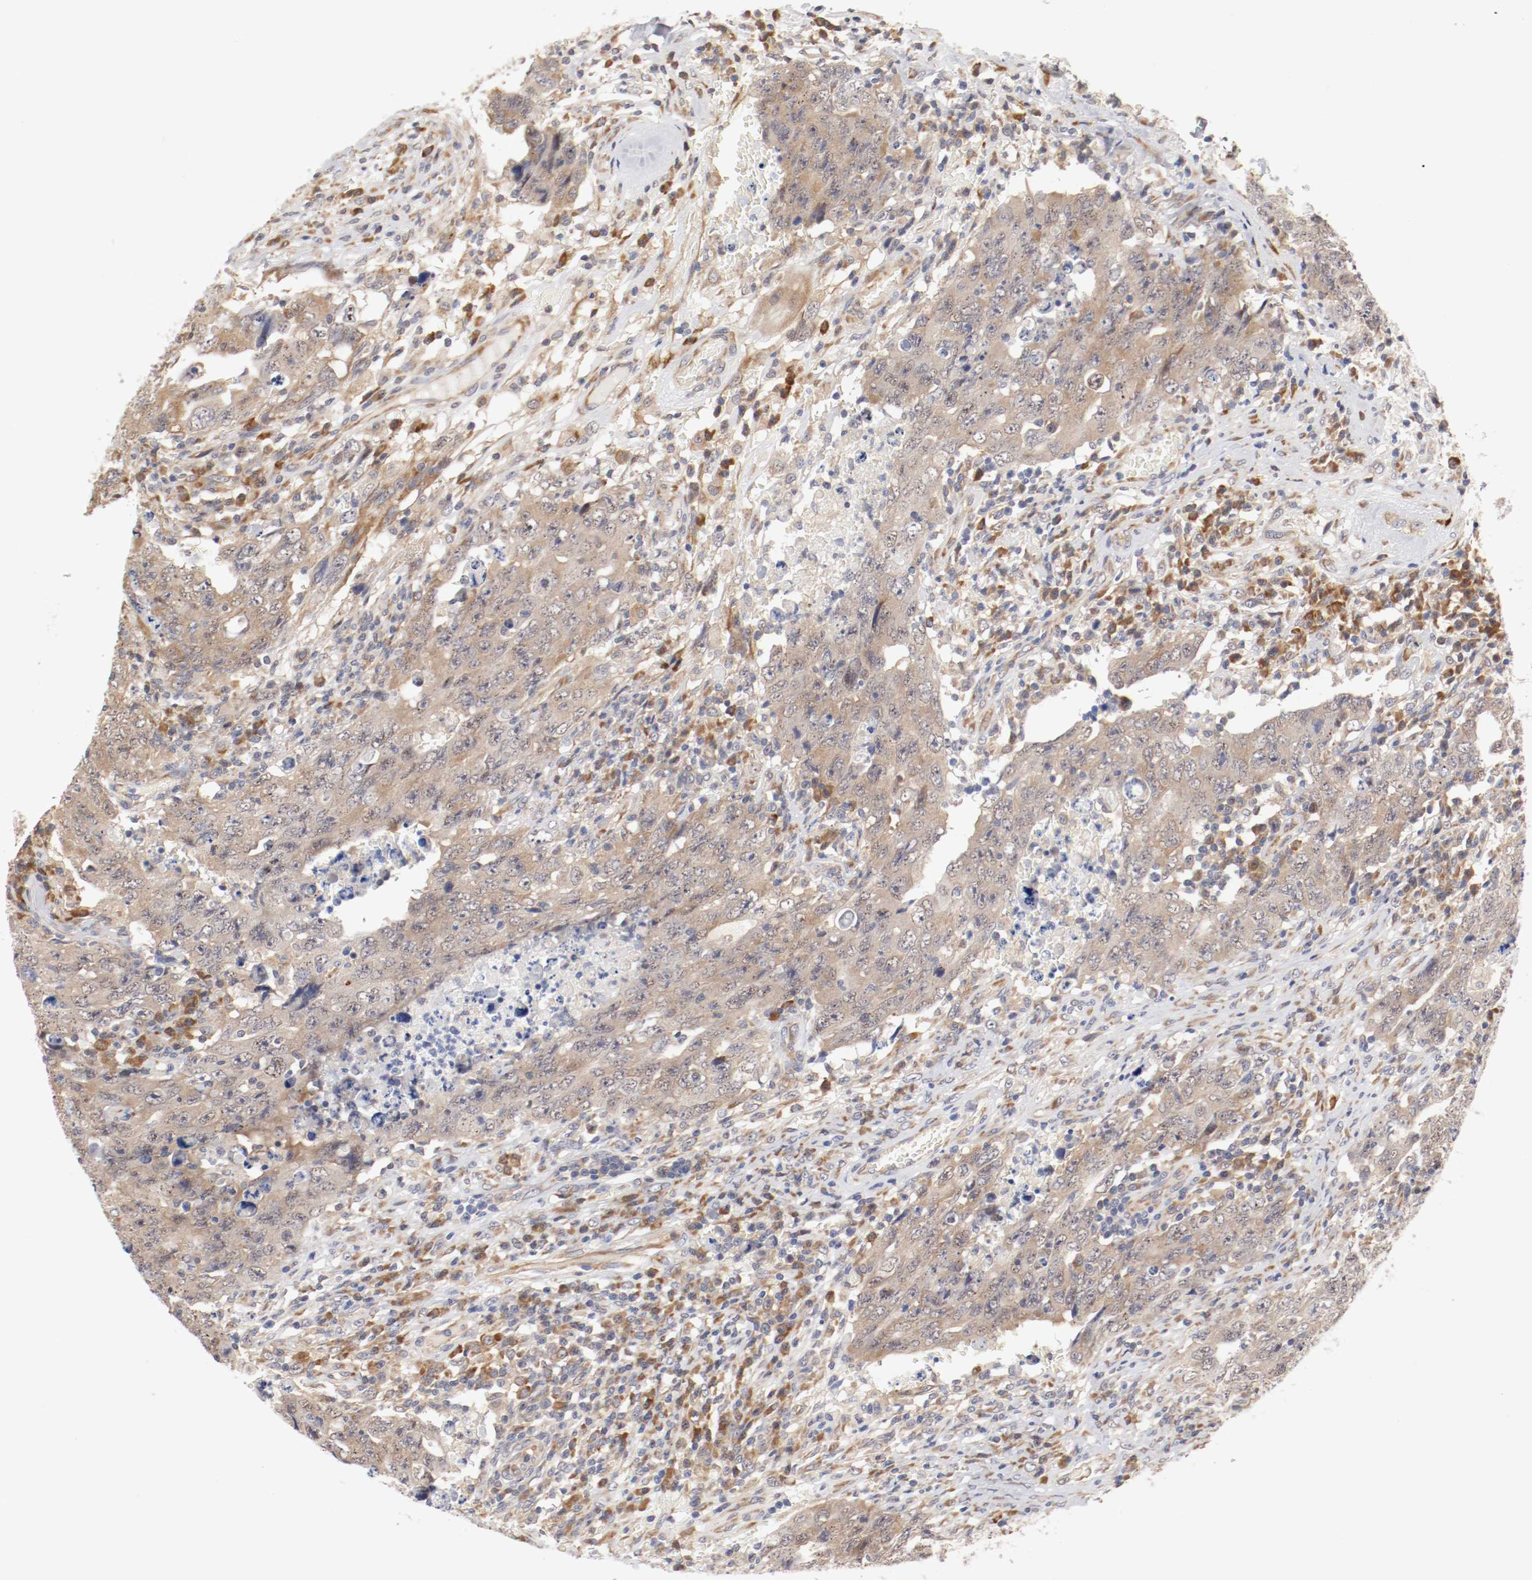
{"staining": {"intensity": "moderate", "quantity": ">75%", "location": "cytoplasmic/membranous"}, "tissue": "testis cancer", "cell_type": "Tumor cells", "image_type": "cancer", "snomed": [{"axis": "morphology", "description": "Carcinoma, Embryonal, NOS"}, {"axis": "topography", "description": "Testis"}], "caption": "The immunohistochemical stain highlights moderate cytoplasmic/membranous positivity in tumor cells of embryonal carcinoma (testis) tissue. Immunohistochemistry stains the protein of interest in brown and the nuclei are stained blue.", "gene": "FKBP3", "patient": {"sex": "male", "age": 26}}